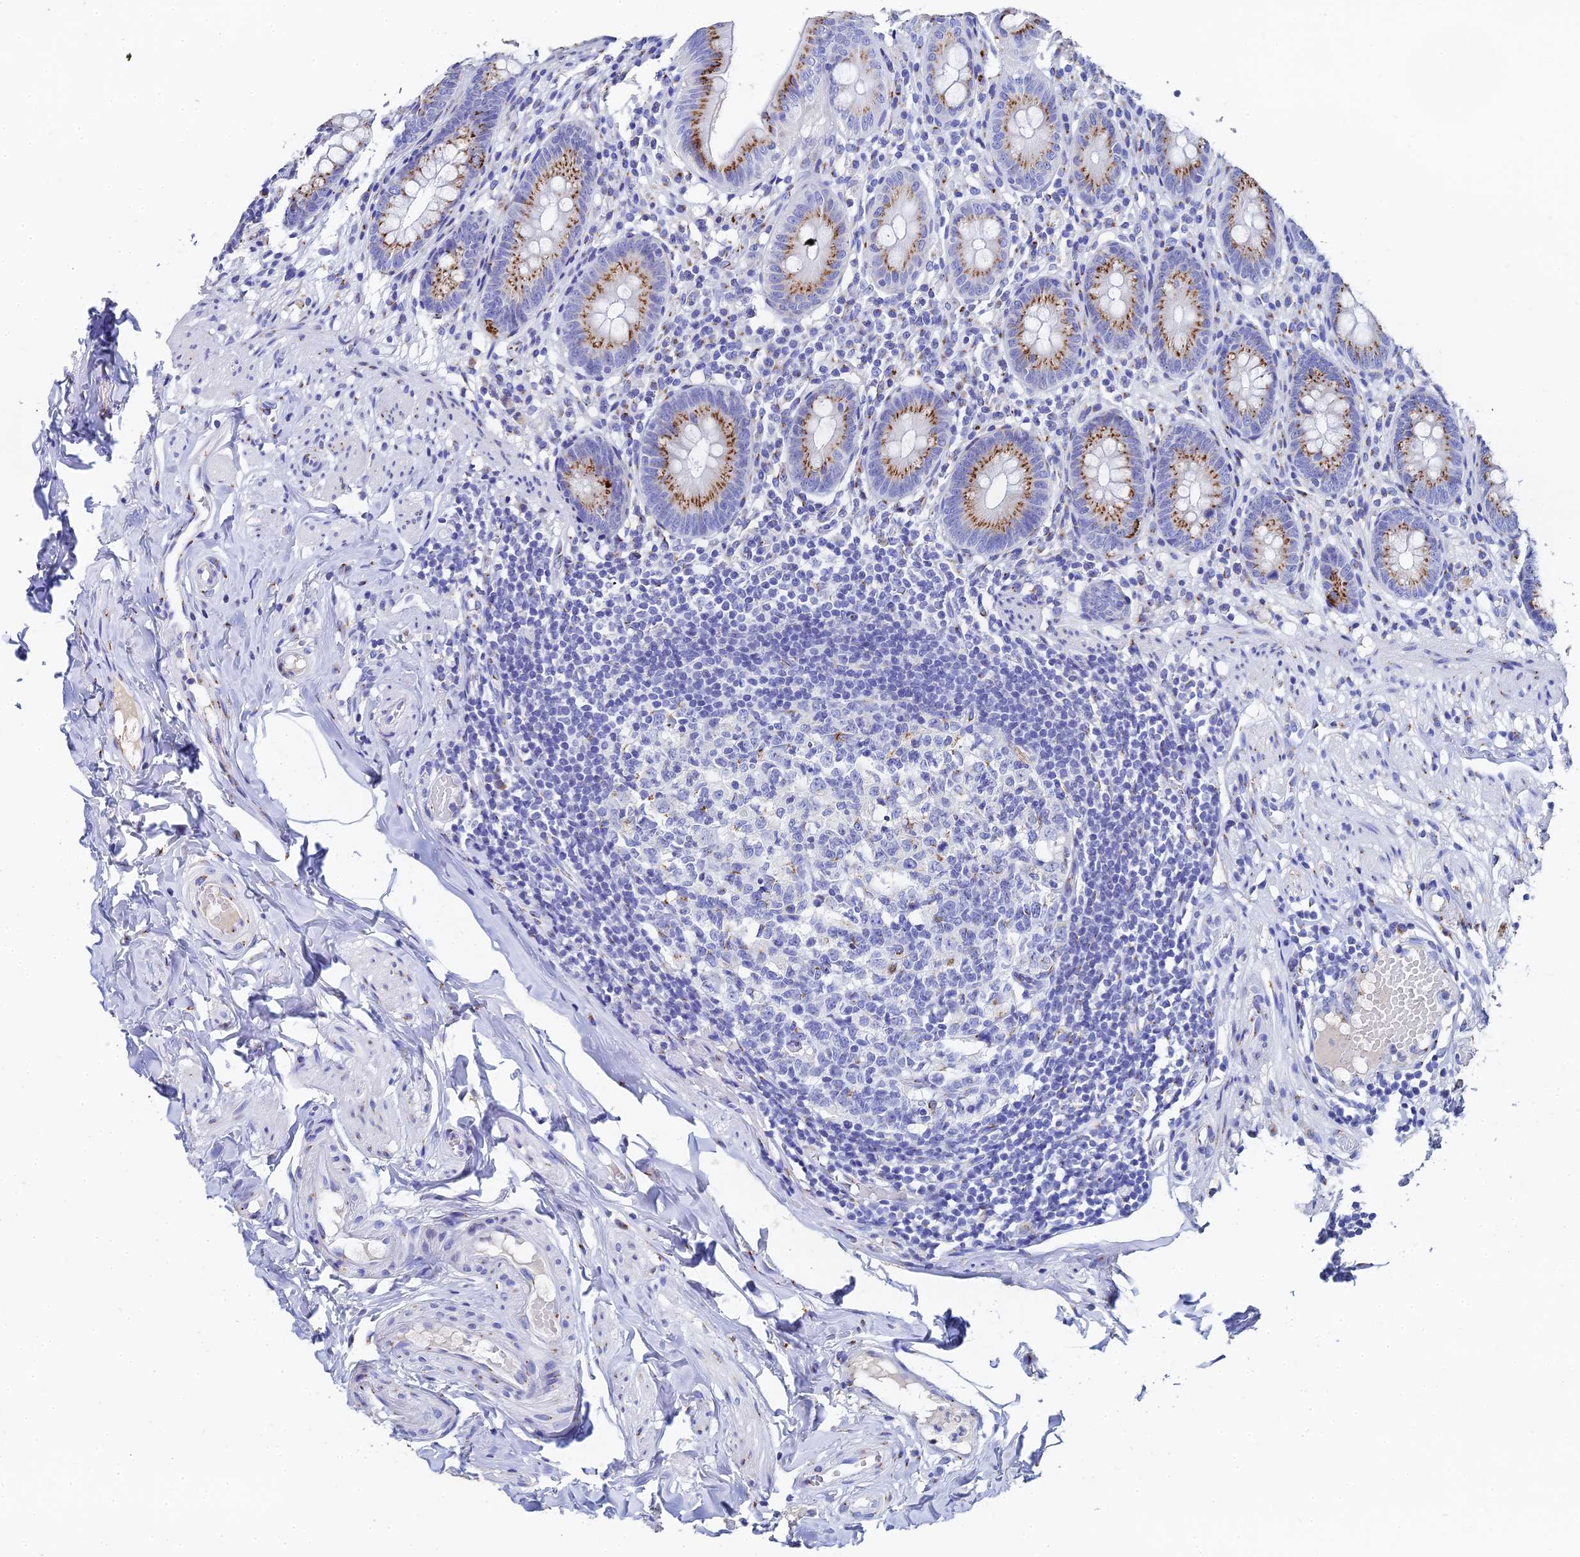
{"staining": {"intensity": "moderate", "quantity": ">75%", "location": "cytoplasmic/membranous"}, "tissue": "appendix", "cell_type": "Glandular cells", "image_type": "normal", "snomed": [{"axis": "morphology", "description": "Normal tissue, NOS"}, {"axis": "topography", "description": "Appendix"}], "caption": "DAB immunohistochemical staining of normal appendix shows moderate cytoplasmic/membranous protein positivity in approximately >75% of glandular cells.", "gene": "ENSG00000268674", "patient": {"sex": "male", "age": 55}}